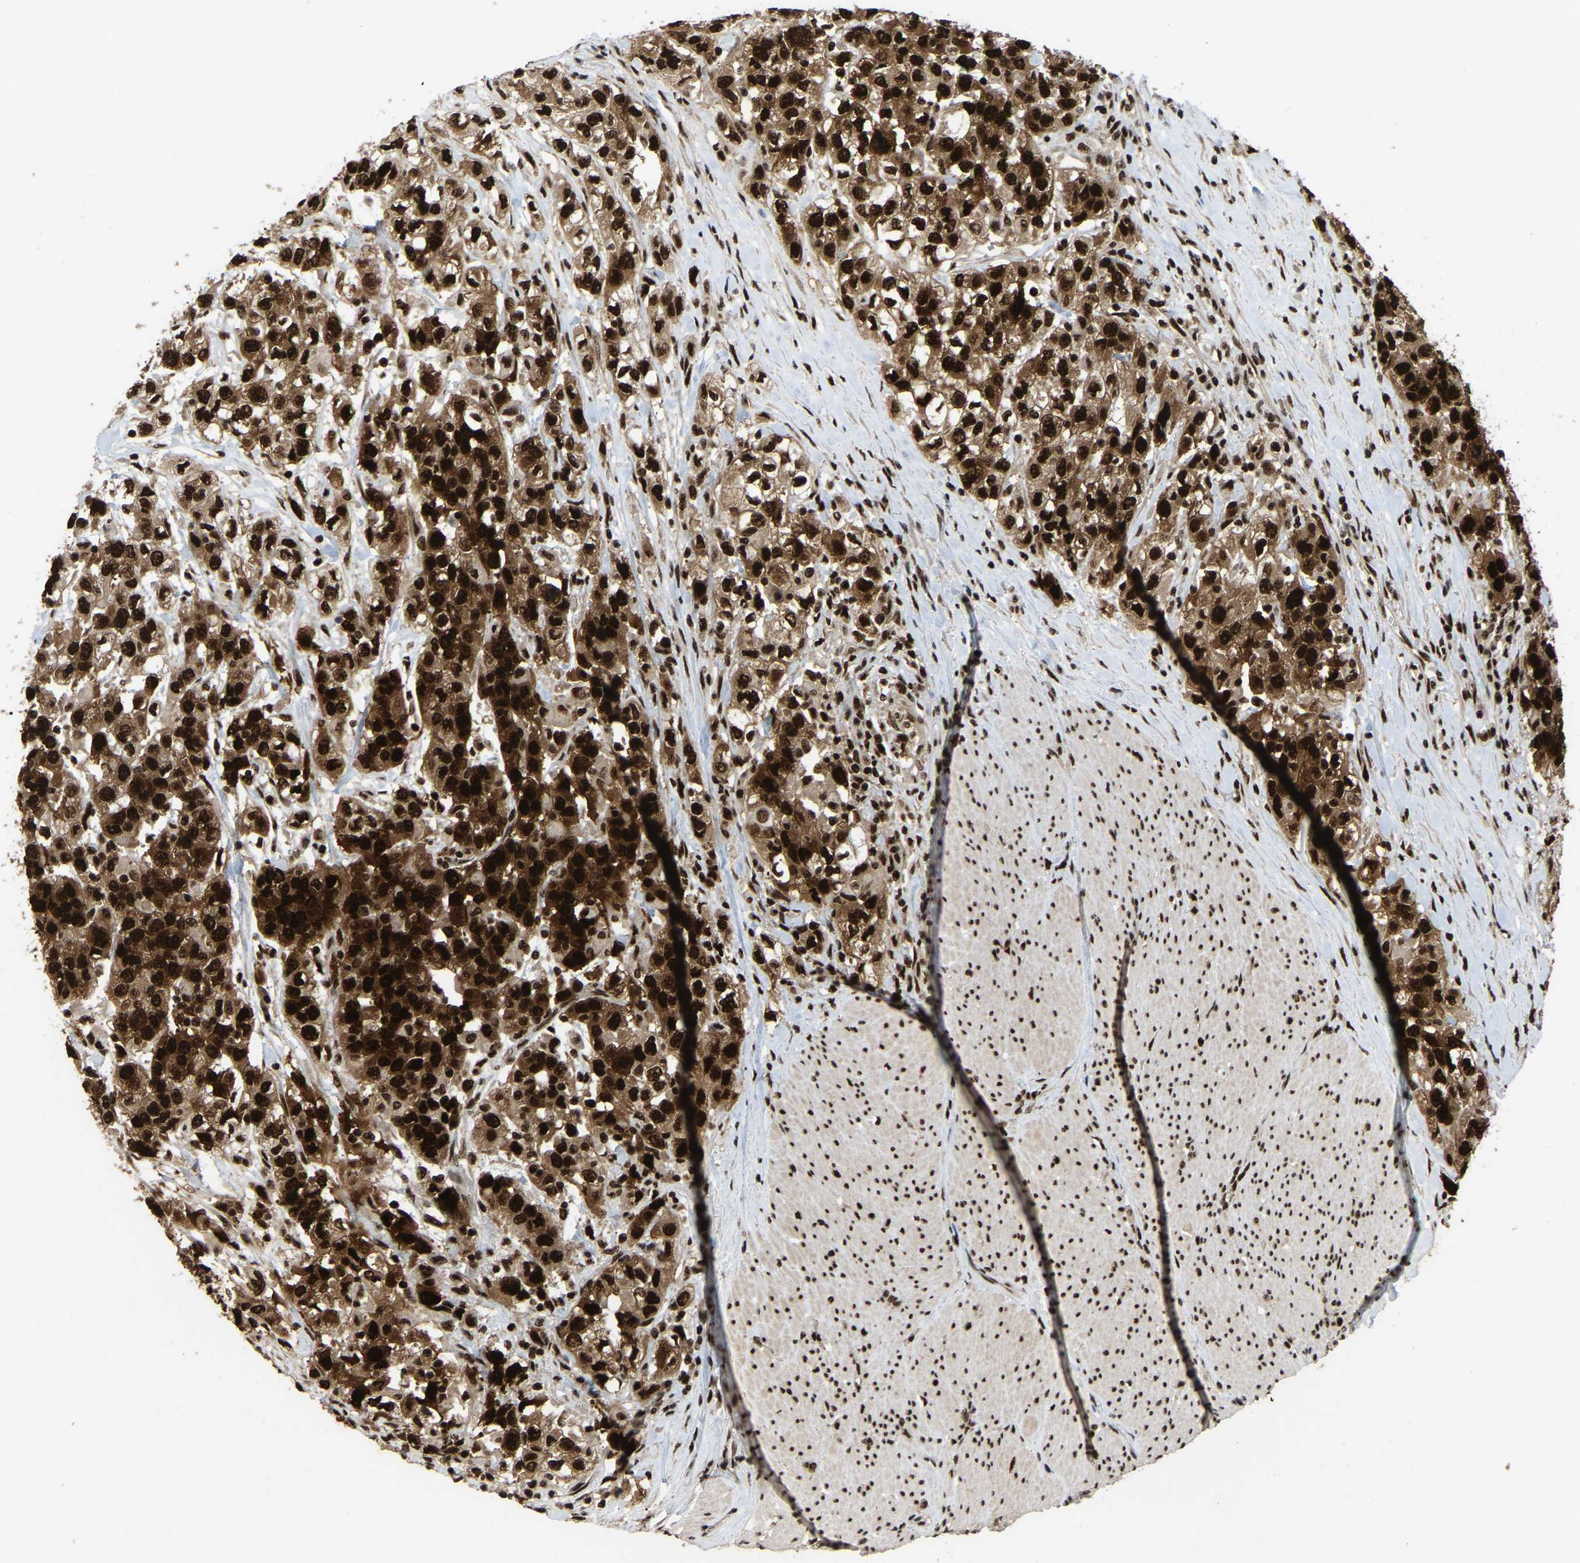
{"staining": {"intensity": "strong", "quantity": ">75%", "location": "cytoplasmic/membranous,nuclear"}, "tissue": "urothelial cancer", "cell_type": "Tumor cells", "image_type": "cancer", "snomed": [{"axis": "morphology", "description": "Urothelial carcinoma, High grade"}, {"axis": "topography", "description": "Urinary bladder"}], "caption": "There is high levels of strong cytoplasmic/membranous and nuclear staining in tumor cells of urothelial cancer, as demonstrated by immunohistochemical staining (brown color).", "gene": "TBL1XR1", "patient": {"sex": "female", "age": 80}}